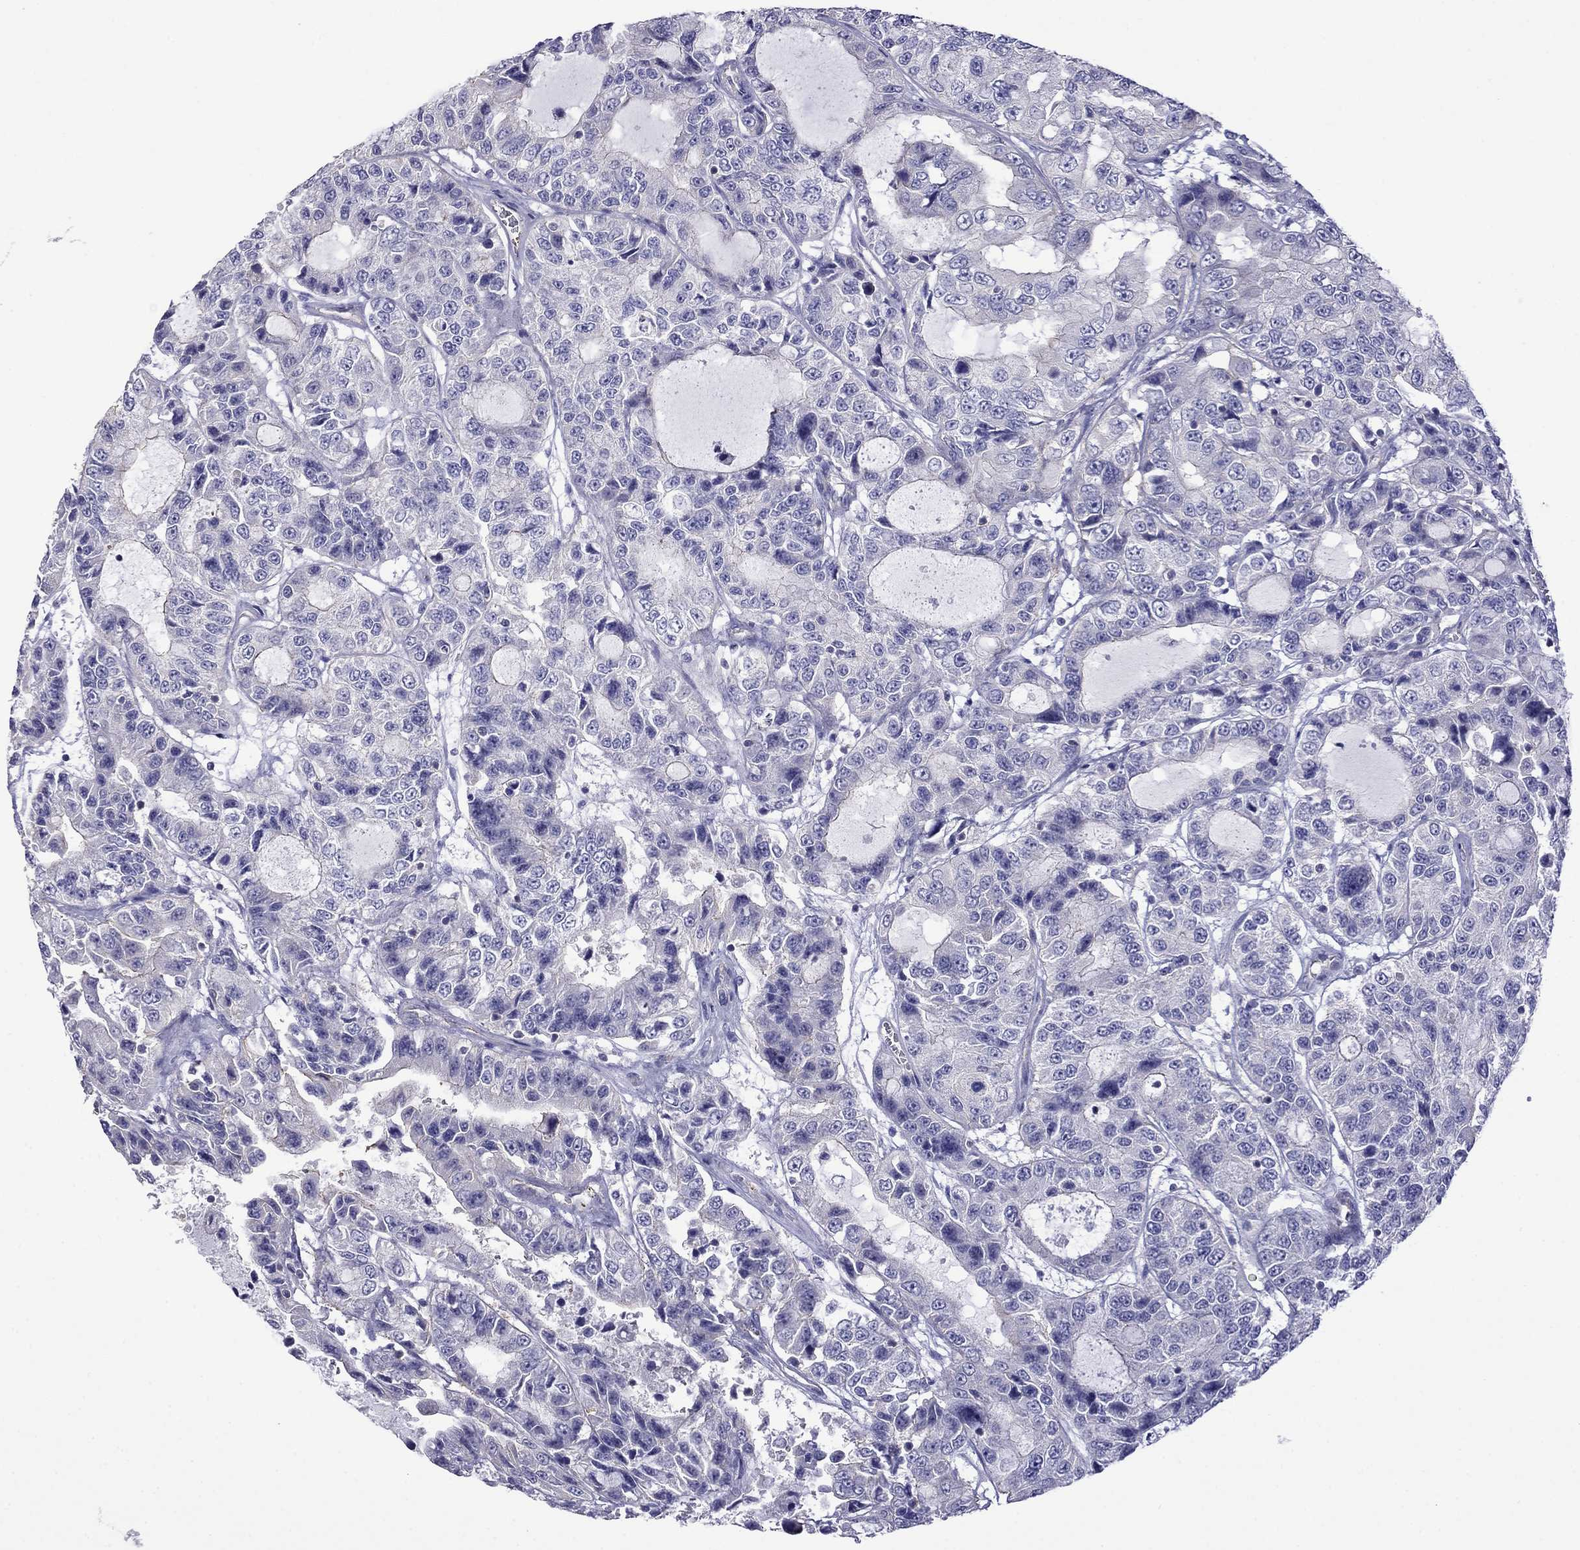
{"staining": {"intensity": "negative", "quantity": "none", "location": "none"}, "tissue": "urothelial cancer", "cell_type": "Tumor cells", "image_type": "cancer", "snomed": [{"axis": "morphology", "description": "Urothelial carcinoma, NOS"}, {"axis": "morphology", "description": "Urothelial carcinoma, High grade"}, {"axis": "topography", "description": "Urinary bladder"}], "caption": "A high-resolution photomicrograph shows immunohistochemistry (IHC) staining of transitional cell carcinoma, which reveals no significant positivity in tumor cells. (DAB (3,3'-diaminobenzidine) immunohistochemistry (IHC), high magnification).", "gene": "STAR", "patient": {"sex": "female", "age": 73}}